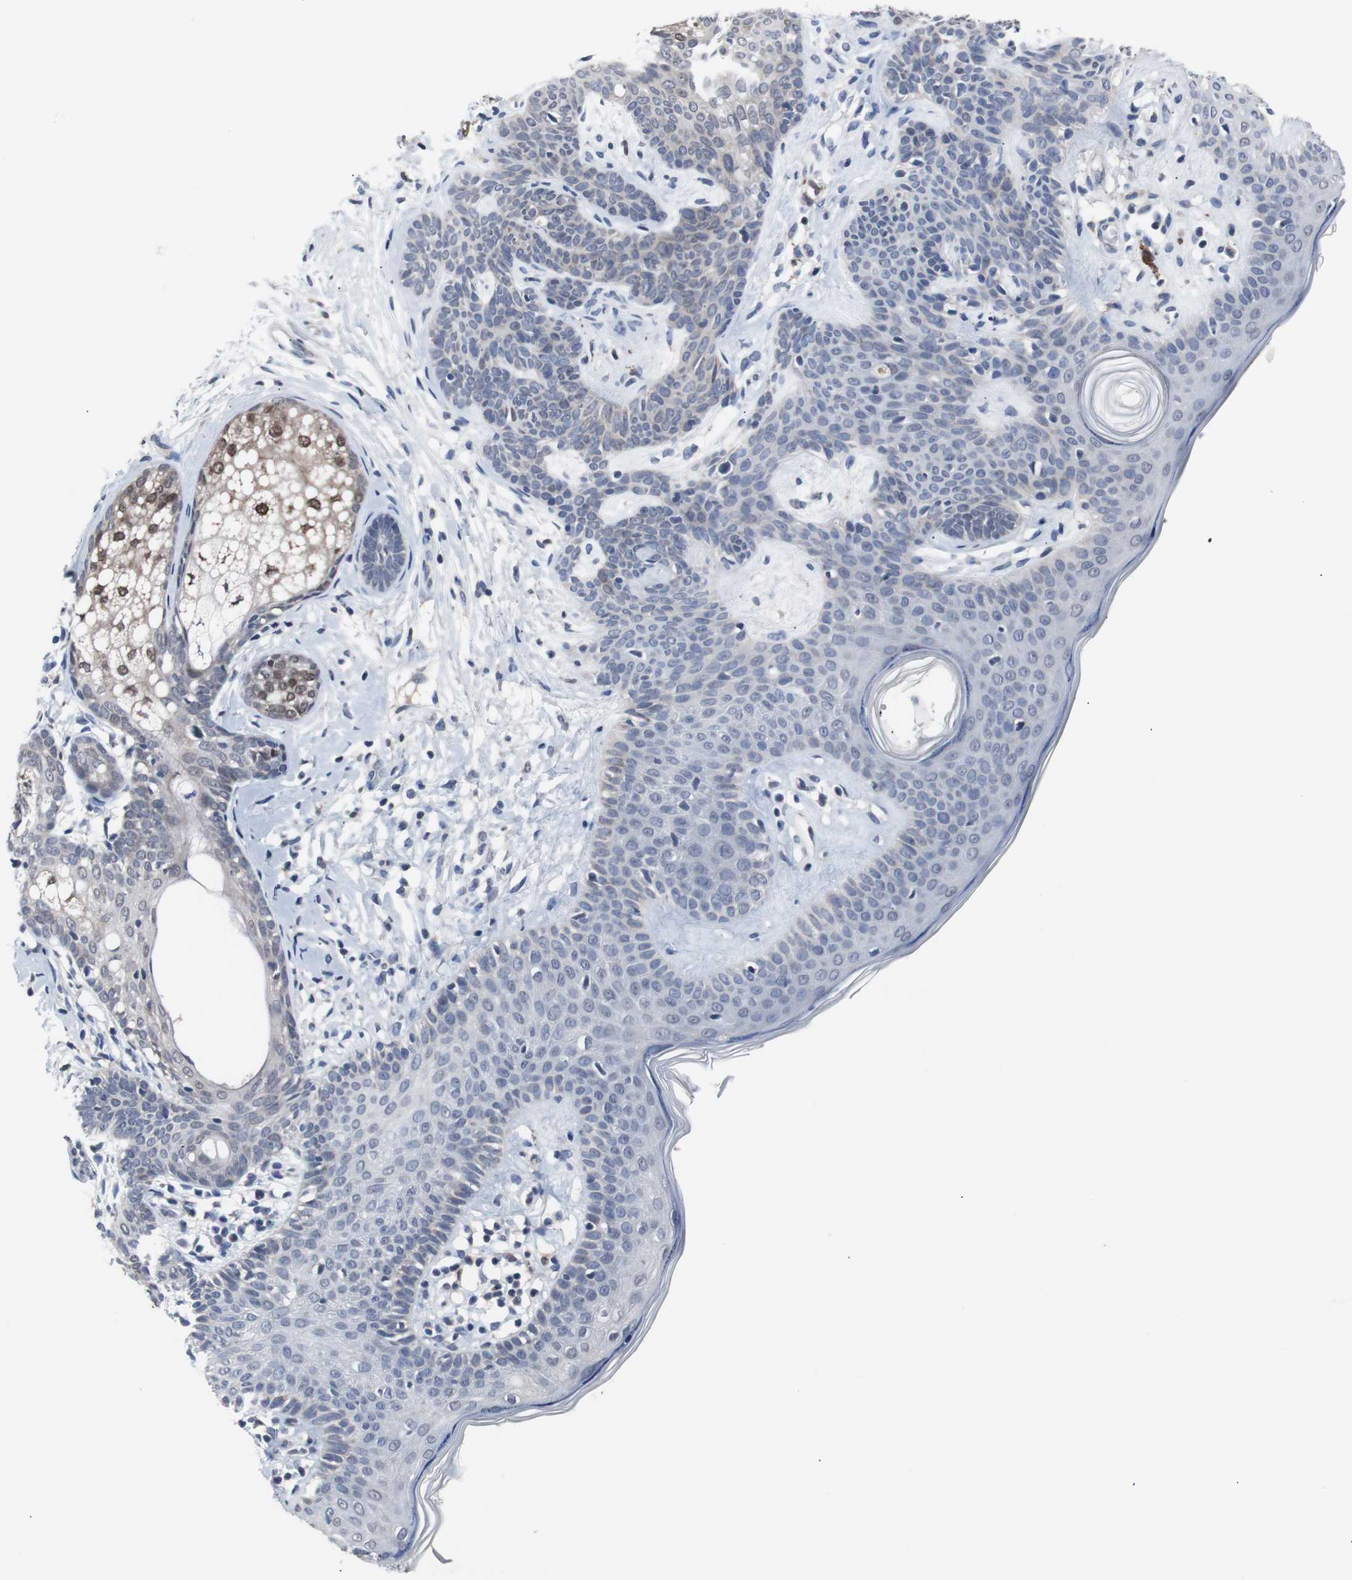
{"staining": {"intensity": "negative", "quantity": "none", "location": "none"}, "tissue": "skin cancer", "cell_type": "Tumor cells", "image_type": "cancer", "snomed": [{"axis": "morphology", "description": "Developmental malformation"}, {"axis": "morphology", "description": "Basal cell carcinoma"}, {"axis": "topography", "description": "Skin"}], "caption": "DAB immunohistochemical staining of human skin cancer (basal cell carcinoma) displays no significant expression in tumor cells.", "gene": "RBM47", "patient": {"sex": "female", "age": 62}}